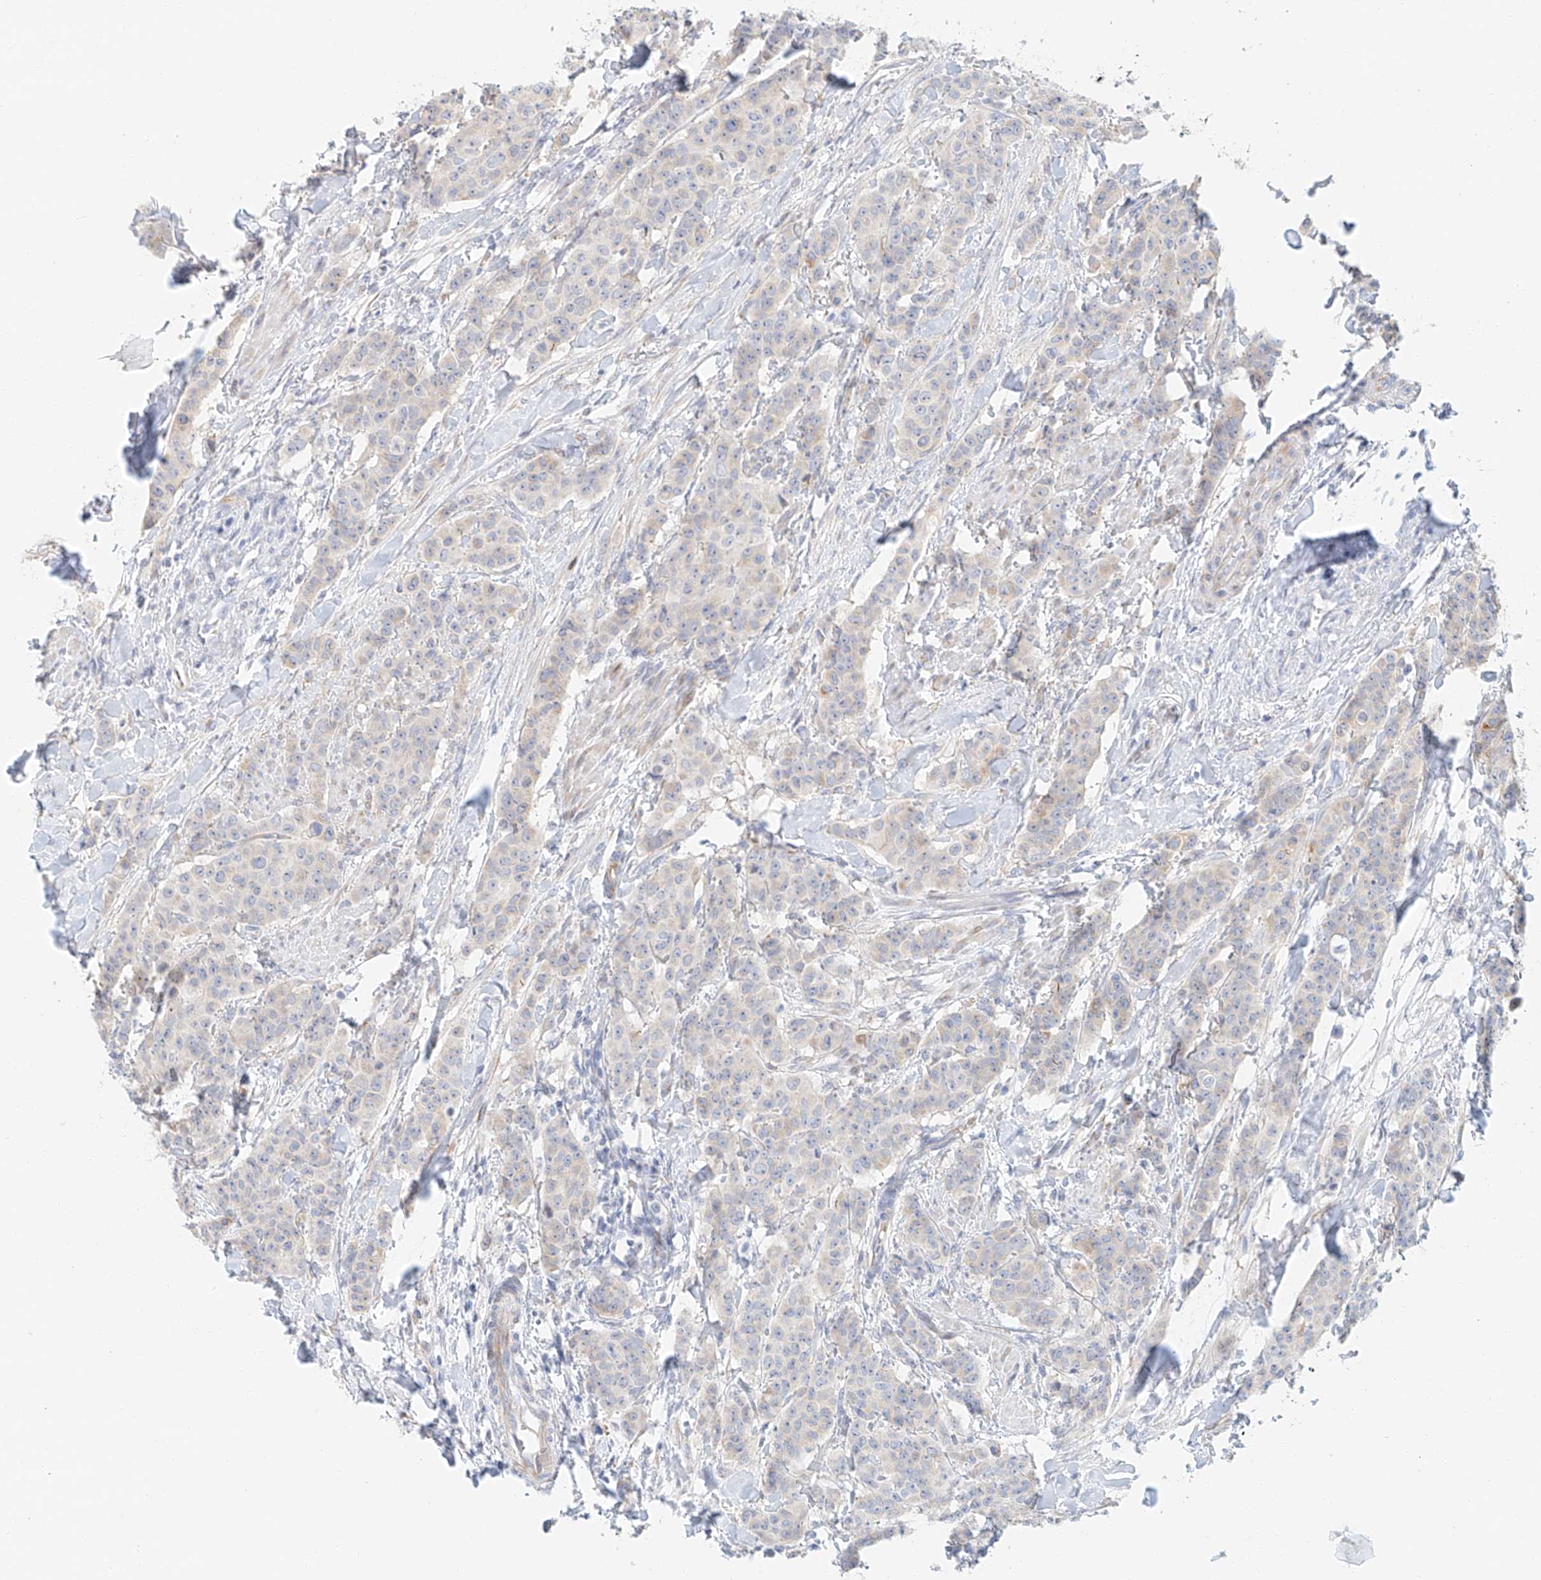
{"staining": {"intensity": "negative", "quantity": "none", "location": "none"}, "tissue": "breast cancer", "cell_type": "Tumor cells", "image_type": "cancer", "snomed": [{"axis": "morphology", "description": "Duct carcinoma"}, {"axis": "topography", "description": "Breast"}], "caption": "IHC image of infiltrating ductal carcinoma (breast) stained for a protein (brown), which exhibits no positivity in tumor cells.", "gene": "NAP1L1", "patient": {"sex": "female", "age": 40}}